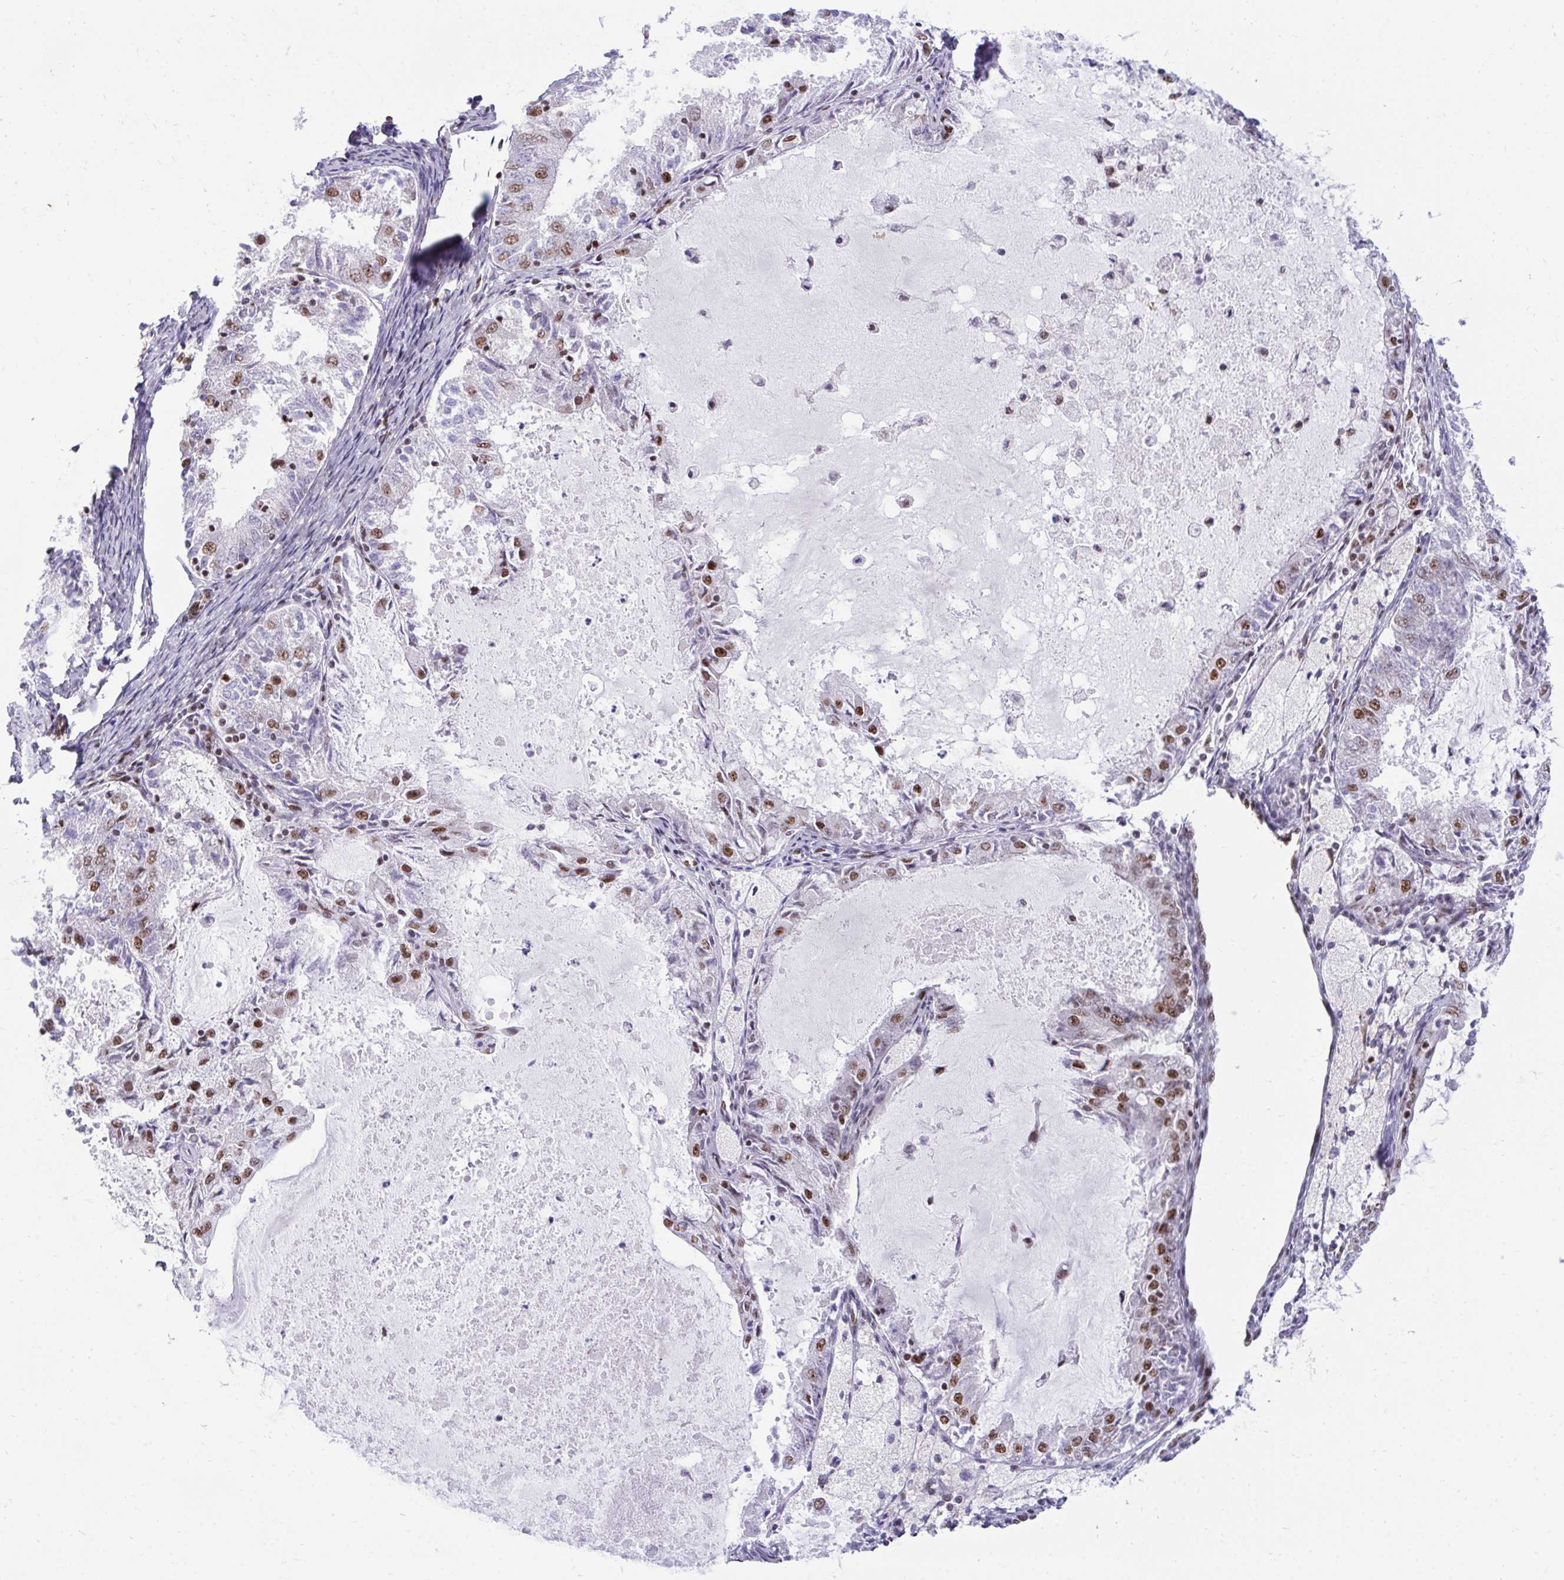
{"staining": {"intensity": "moderate", "quantity": "<25%", "location": "nuclear"}, "tissue": "endometrial cancer", "cell_type": "Tumor cells", "image_type": "cancer", "snomed": [{"axis": "morphology", "description": "Adenocarcinoma, NOS"}, {"axis": "topography", "description": "Endometrium"}], "caption": "Moderate nuclear positivity for a protein is seen in approximately <25% of tumor cells of endometrial cancer (adenocarcinoma) using immunohistochemistry.", "gene": "CDYL", "patient": {"sex": "female", "age": 57}}